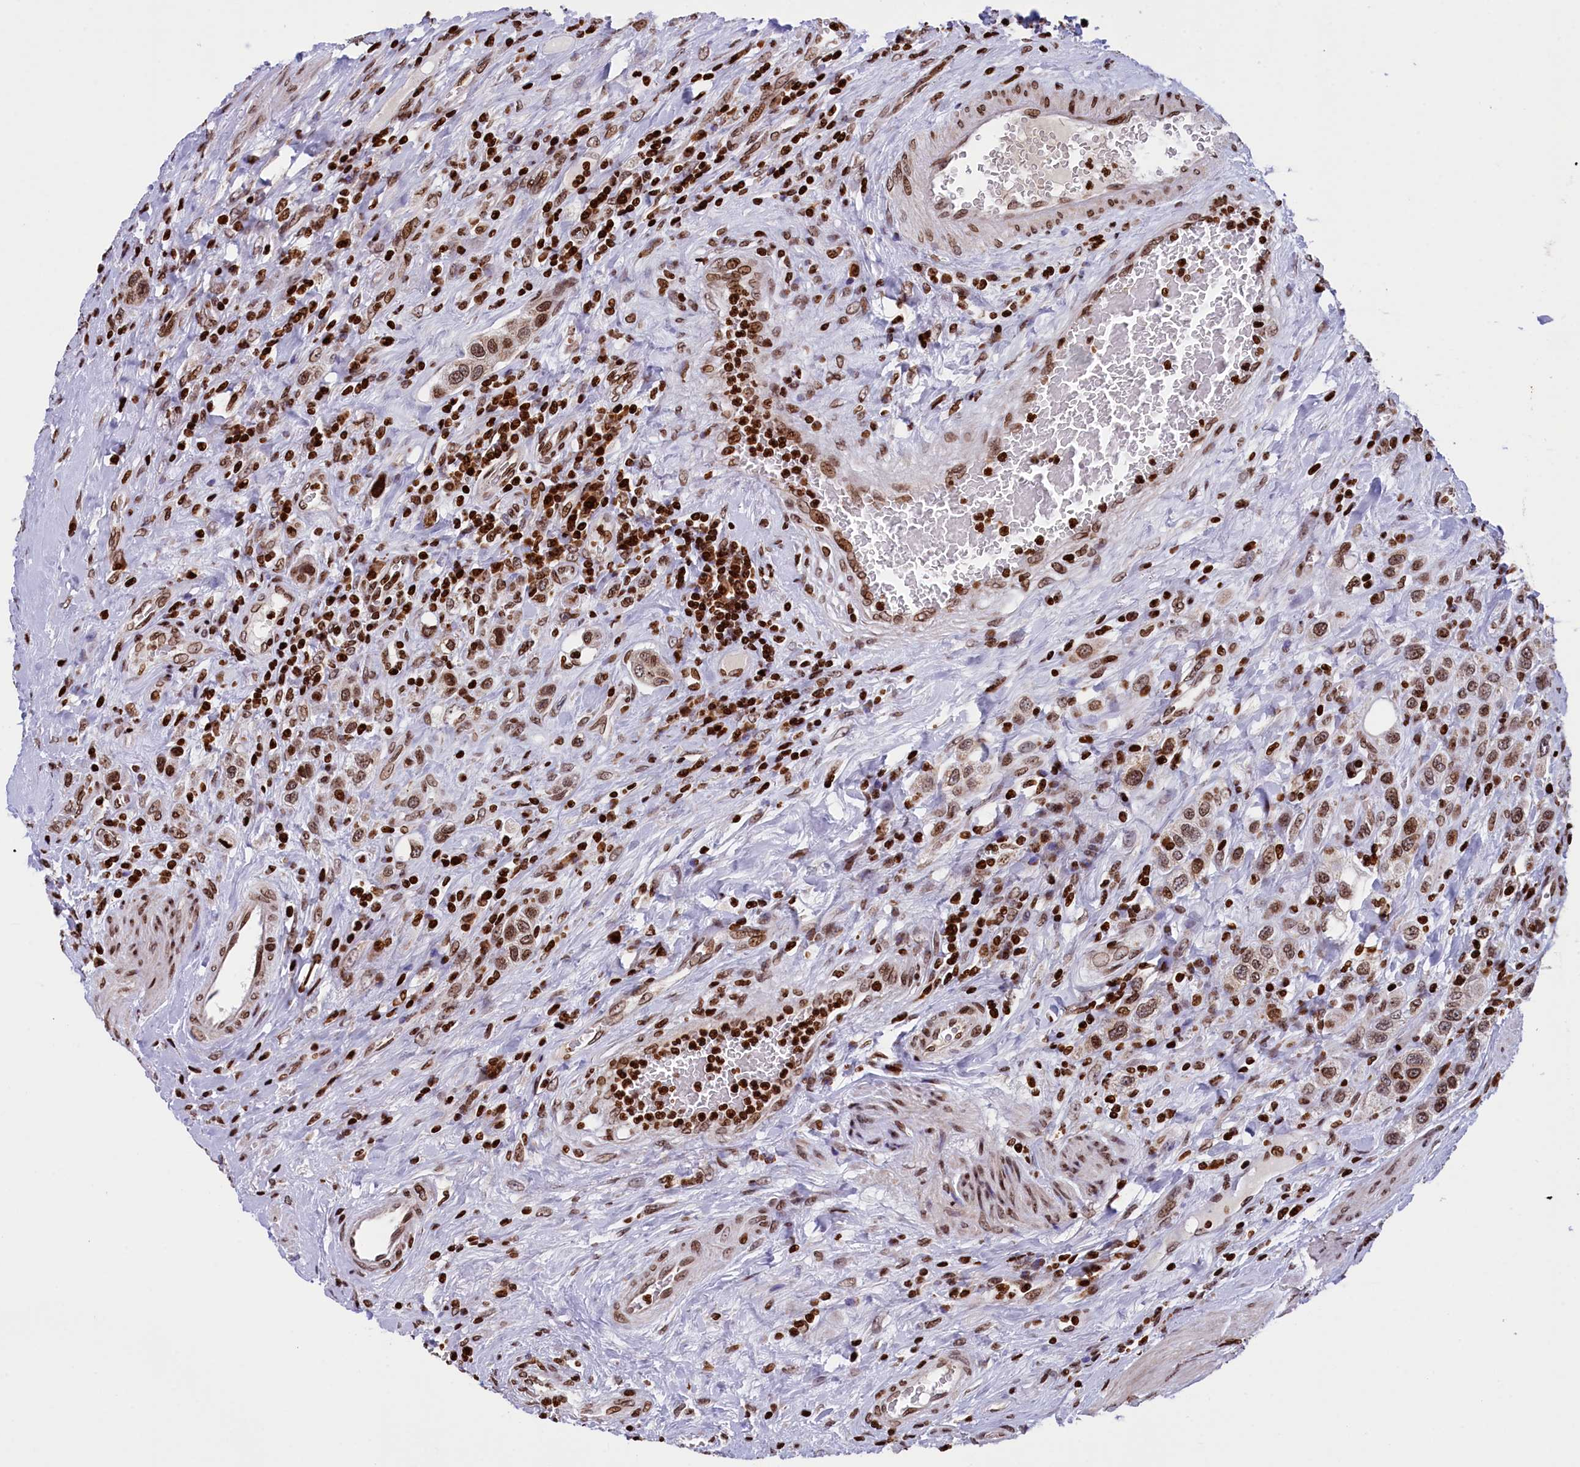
{"staining": {"intensity": "moderate", "quantity": ">75%", "location": "nuclear"}, "tissue": "urothelial cancer", "cell_type": "Tumor cells", "image_type": "cancer", "snomed": [{"axis": "morphology", "description": "Urothelial carcinoma, High grade"}, {"axis": "topography", "description": "Urinary bladder"}], "caption": "IHC staining of urothelial cancer, which shows medium levels of moderate nuclear expression in about >75% of tumor cells indicating moderate nuclear protein expression. The staining was performed using DAB (brown) for protein detection and nuclei were counterstained in hematoxylin (blue).", "gene": "TIMM29", "patient": {"sex": "male", "age": 50}}